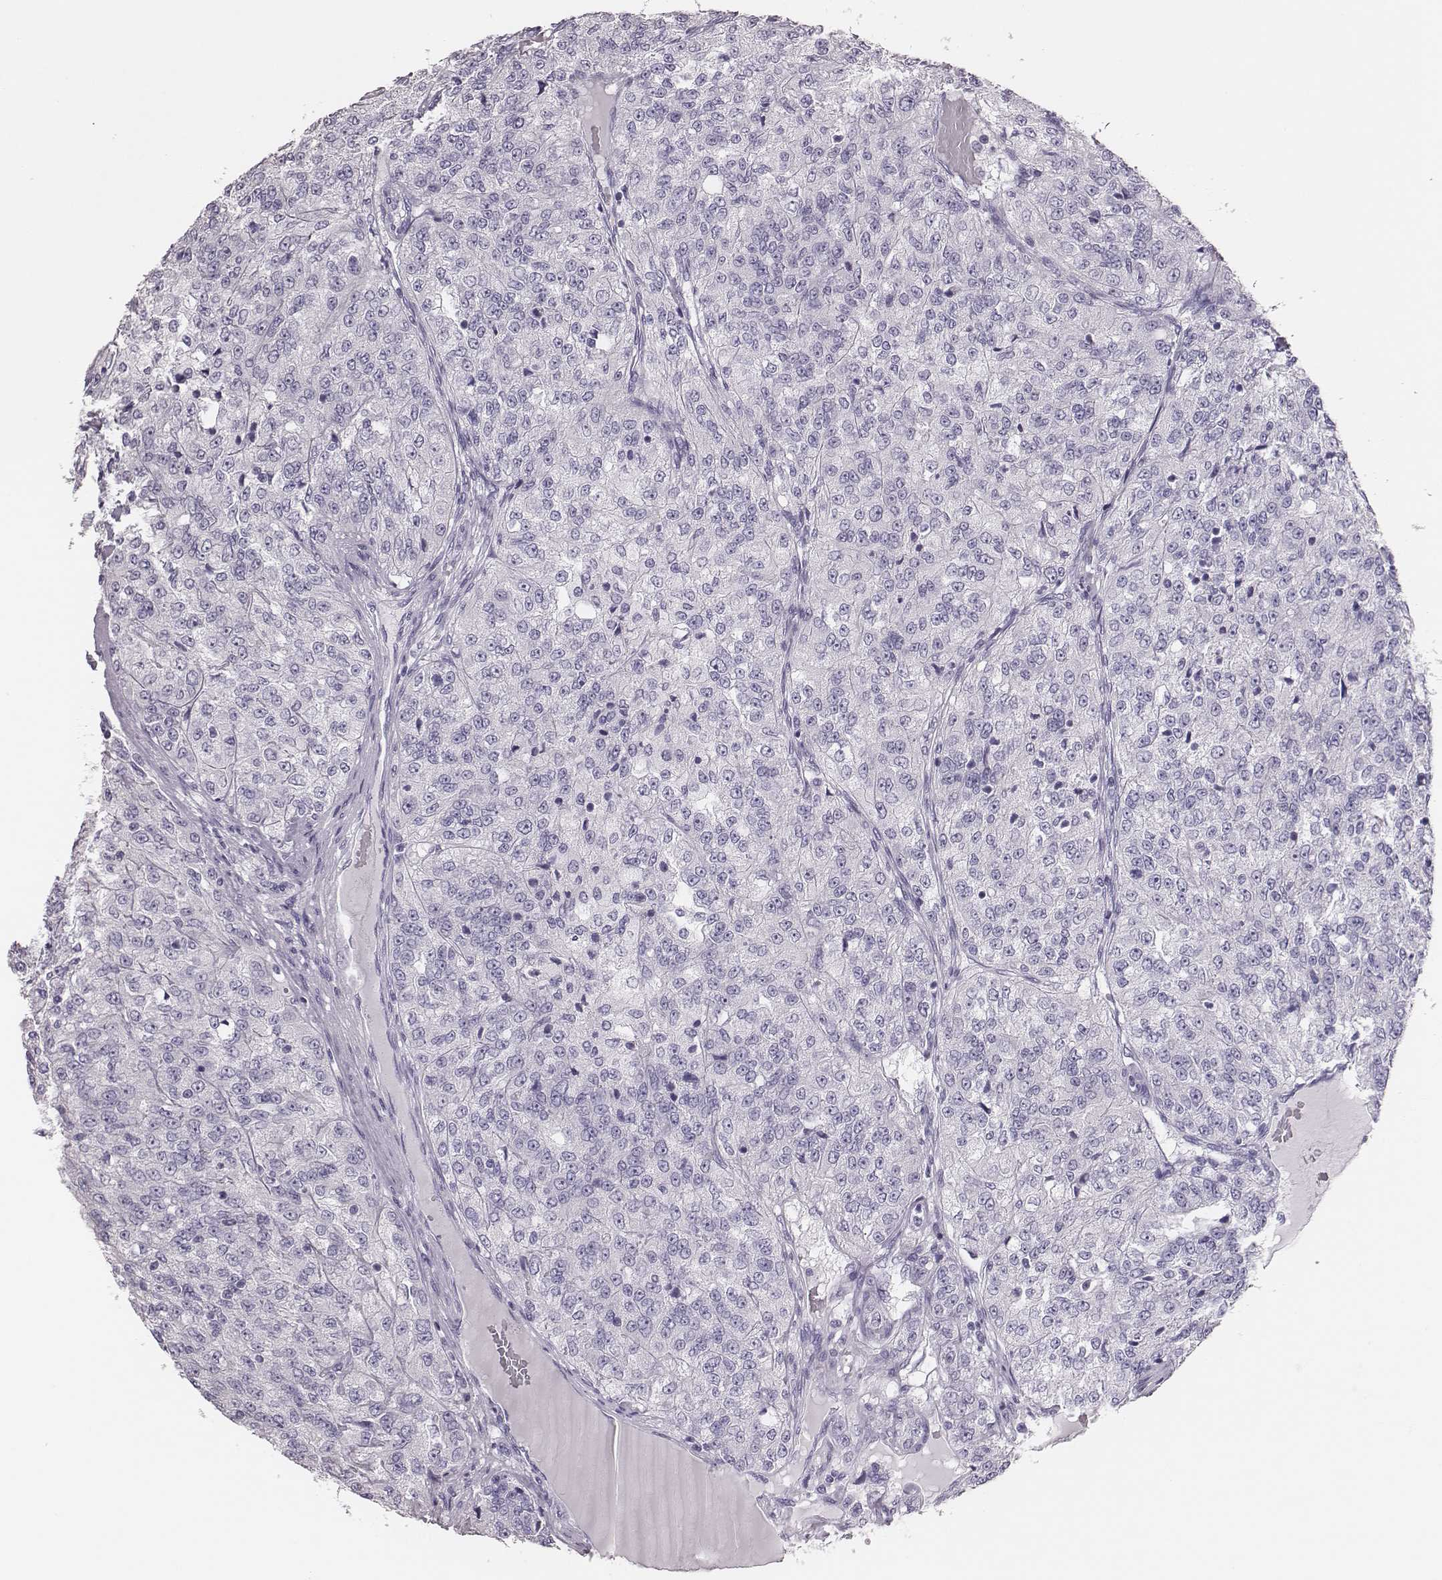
{"staining": {"intensity": "negative", "quantity": "none", "location": "none"}, "tissue": "renal cancer", "cell_type": "Tumor cells", "image_type": "cancer", "snomed": [{"axis": "morphology", "description": "Adenocarcinoma, NOS"}, {"axis": "topography", "description": "Kidney"}], "caption": "There is no significant expression in tumor cells of renal cancer. (Brightfield microscopy of DAB IHC at high magnification).", "gene": "H1-6", "patient": {"sex": "female", "age": 63}}